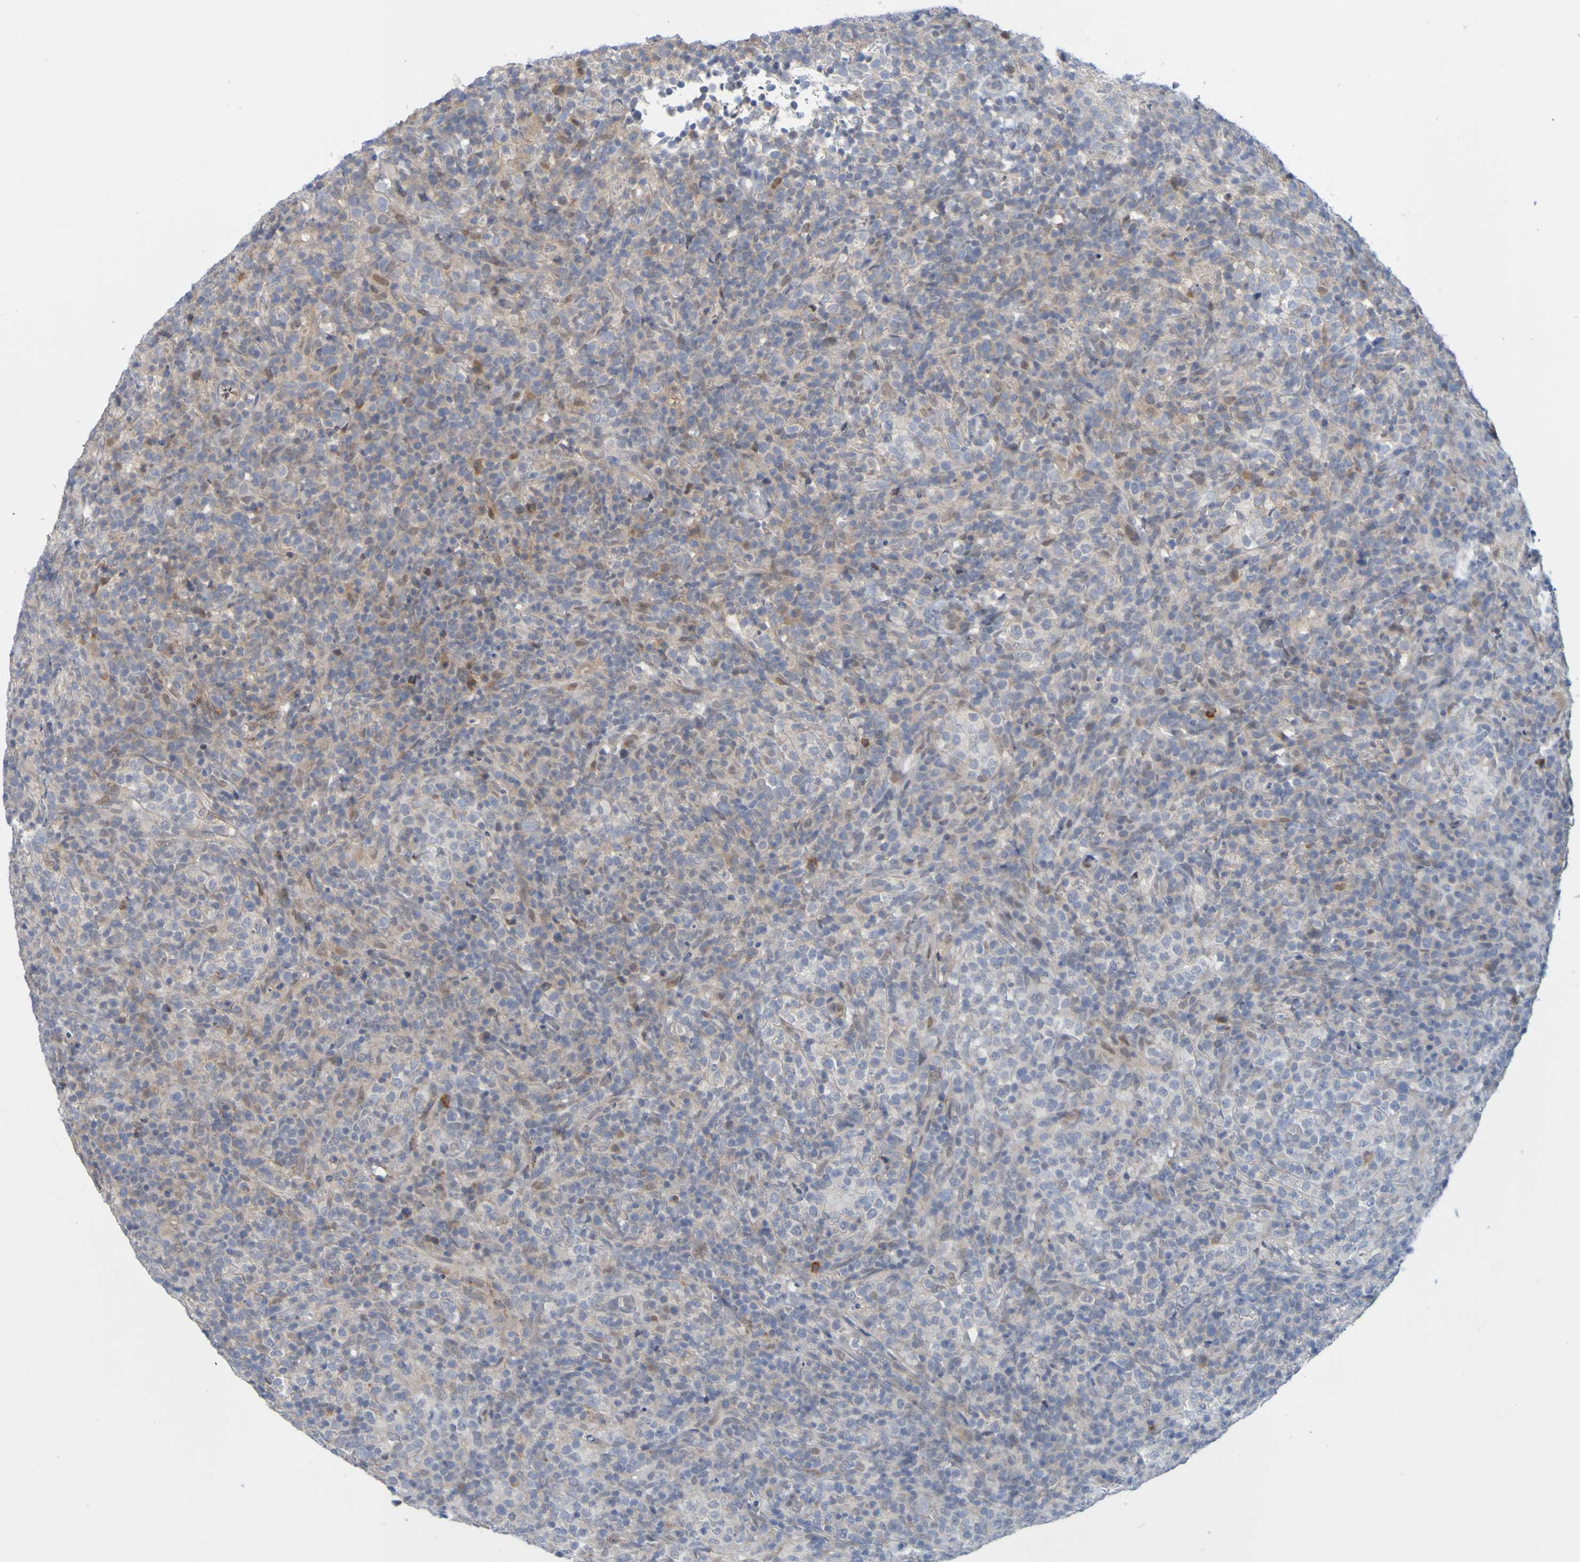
{"staining": {"intensity": "weak", "quantity": "25%-75%", "location": "cytoplasmic/membranous"}, "tissue": "lymphoma", "cell_type": "Tumor cells", "image_type": "cancer", "snomed": [{"axis": "morphology", "description": "Malignant lymphoma, non-Hodgkin's type, High grade"}, {"axis": "topography", "description": "Lymph node"}], "caption": "Protein expression analysis of high-grade malignant lymphoma, non-Hodgkin's type shows weak cytoplasmic/membranous expression in approximately 25%-75% of tumor cells. (brown staining indicates protein expression, while blue staining denotes nuclei).", "gene": "LILRB5", "patient": {"sex": "female", "age": 76}}